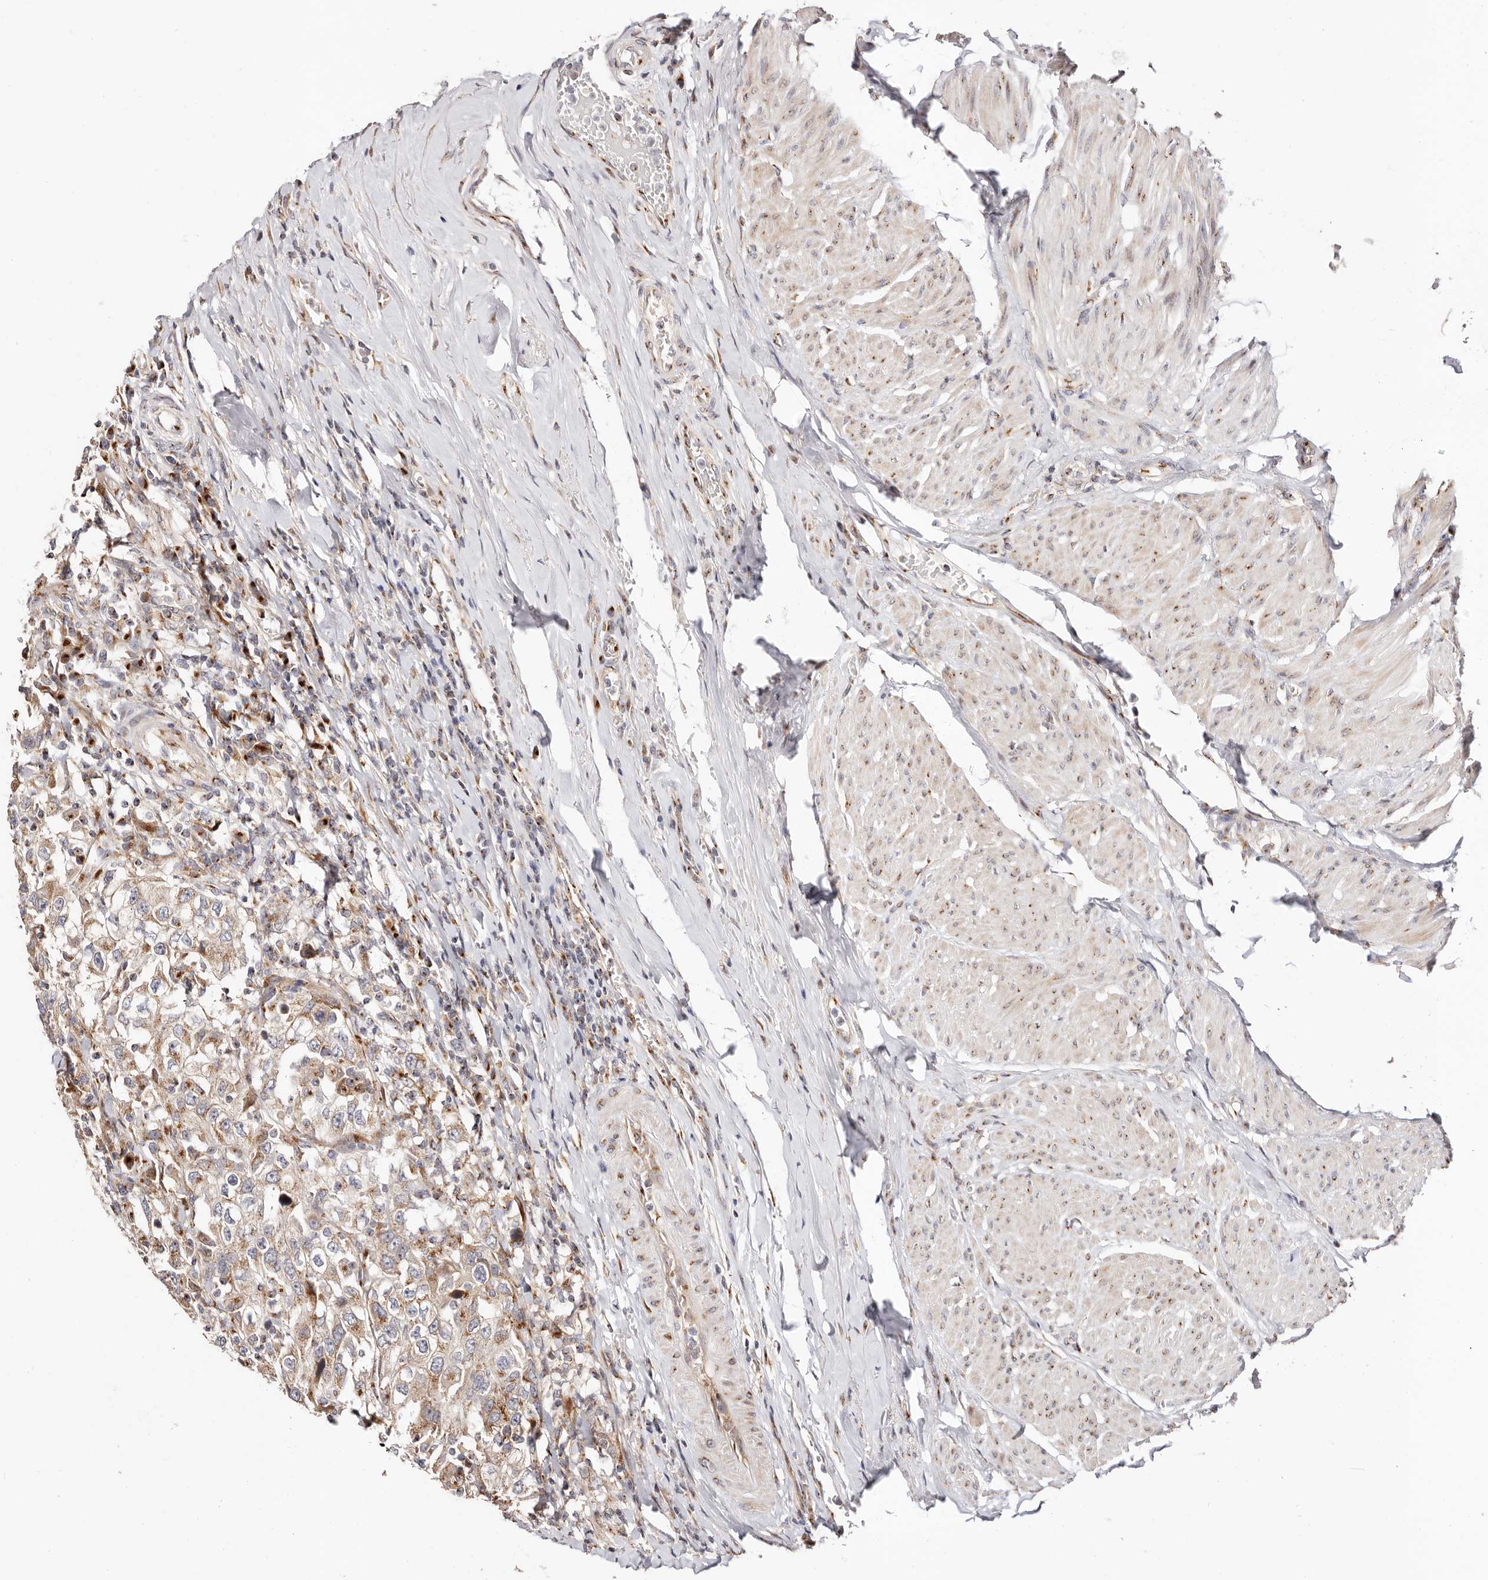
{"staining": {"intensity": "moderate", "quantity": ">75%", "location": "cytoplasmic/membranous"}, "tissue": "urothelial cancer", "cell_type": "Tumor cells", "image_type": "cancer", "snomed": [{"axis": "morphology", "description": "Urothelial carcinoma, High grade"}, {"axis": "topography", "description": "Urinary bladder"}], "caption": "Urothelial cancer was stained to show a protein in brown. There is medium levels of moderate cytoplasmic/membranous positivity in about >75% of tumor cells.", "gene": "MAPK6", "patient": {"sex": "female", "age": 80}}